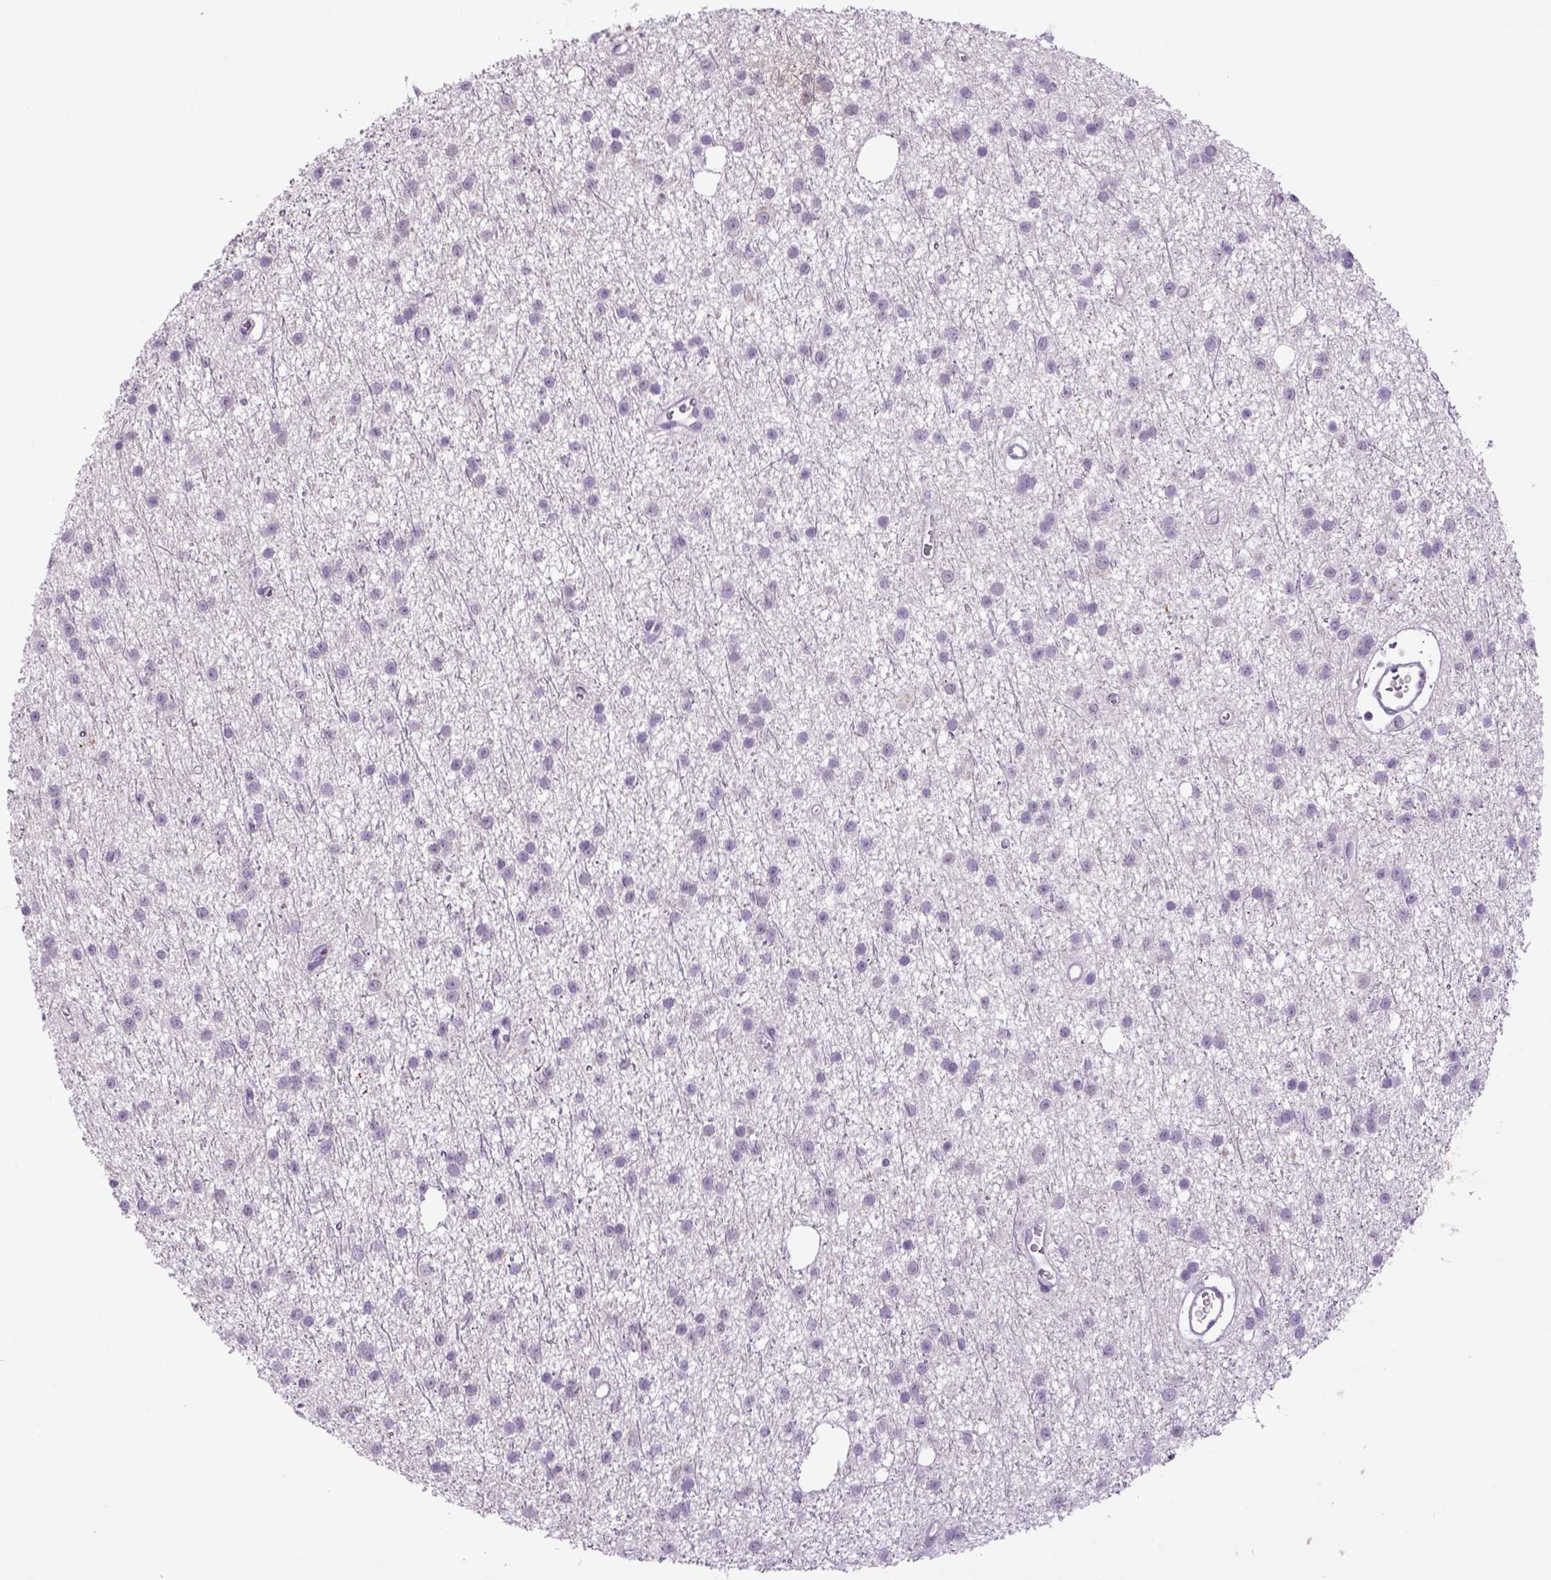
{"staining": {"intensity": "negative", "quantity": "none", "location": "none"}, "tissue": "glioma", "cell_type": "Tumor cells", "image_type": "cancer", "snomed": [{"axis": "morphology", "description": "Glioma, malignant, Low grade"}, {"axis": "topography", "description": "Brain"}], "caption": "IHC of human malignant glioma (low-grade) shows no staining in tumor cells.", "gene": "DBH", "patient": {"sex": "male", "age": 27}}